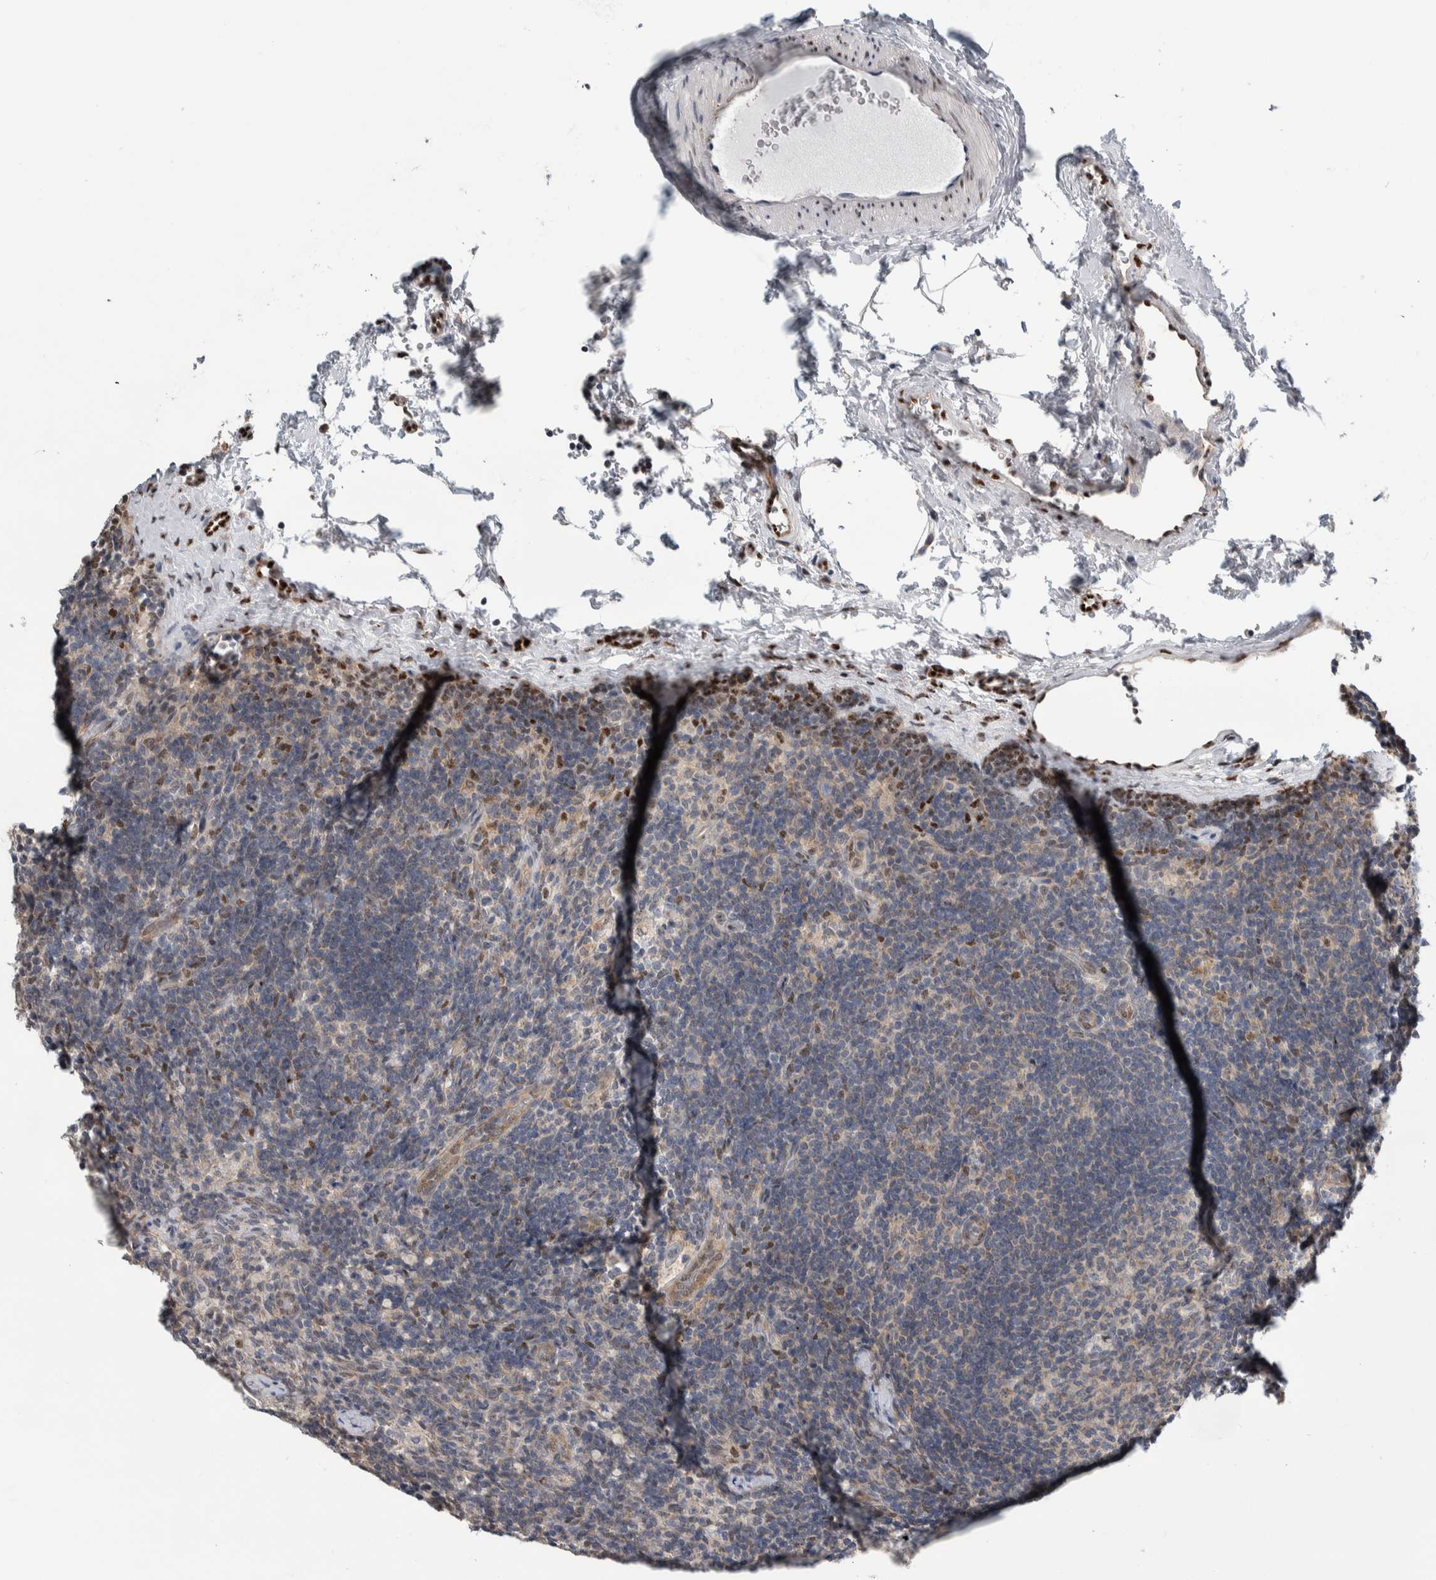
{"staining": {"intensity": "weak", "quantity": "<25%", "location": "cytoplasmic/membranous"}, "tissue": "lymph node", "cell_type": "Germinal center cells", "image_type": "normal", "snomed": [{"axis": "morphology", "description": "Normal tissue, NOS"}, {"axis": "topography", "description": "Lymph node"}], "caption": "A high-resolution image shows IHC staining of unremarkable lymph node, which shows no significant staining in germinal center cells.", "gene": "TAX1BP1", "patient": {"sex": "female", "age": 22}}